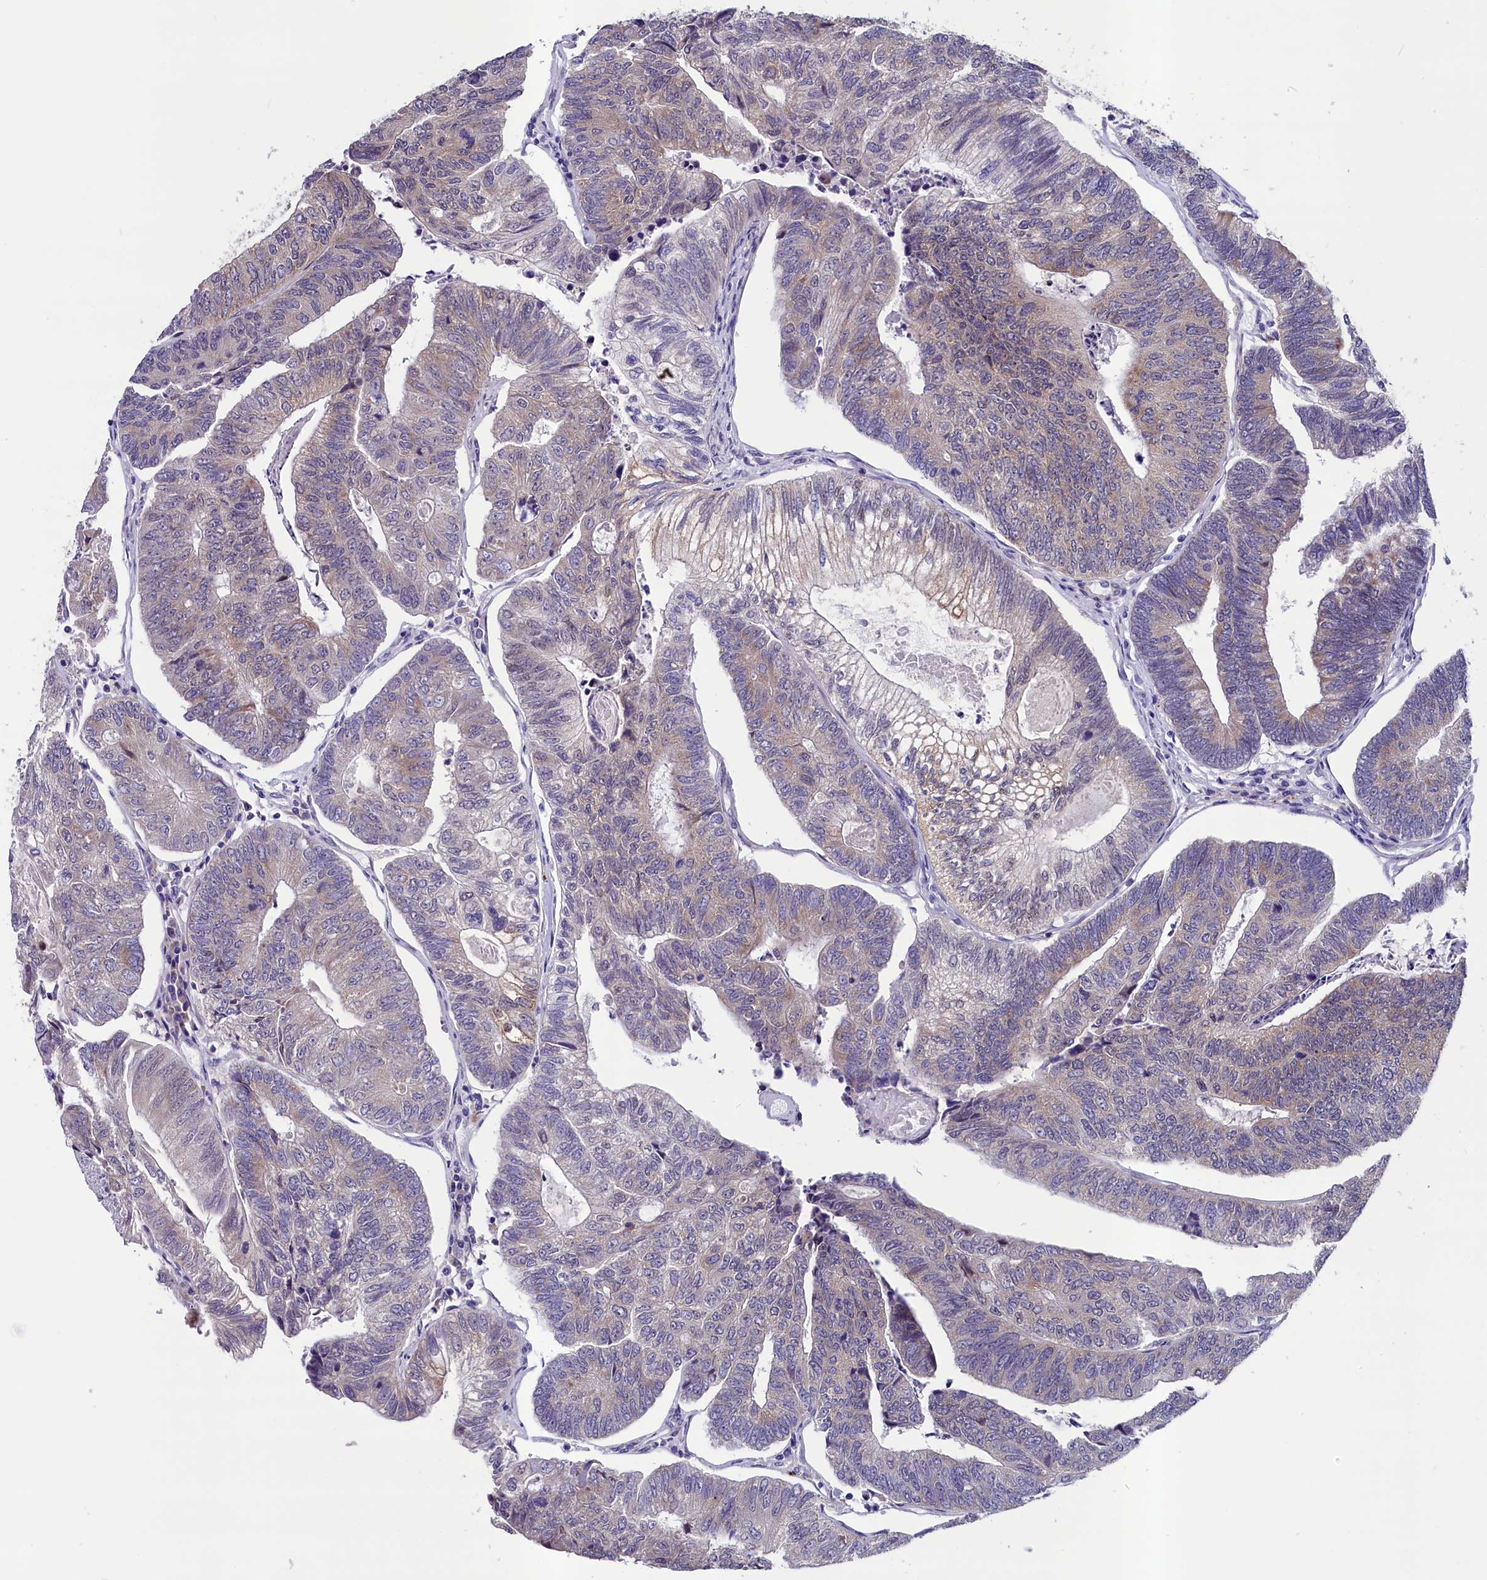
{"staining": {"intensity": "weak", "quantity": "<25%", "location": "cytoplasmic/membranous"}, "tissue": "colorectal cancer", "cell_type": "Tumor cells", "image_type": "cancer", "snomed": [{"axis": "morphology", "description": "Adenocarcinoma, NOS"}, {"axis": "topography", "description": "Colon"}], "caption": "IHC micrograph of neoplastic tissue: colorectal cancer stained with DAB (3,3'-diaminobenzidine) reveals no significant protein staining in tumor cells. The staining is performed using DAB brown chromogen with nuclei counter-stained in using hematoxylin.", "gene": "SCD5", "patient": {"sex": "female", "age": 67}}